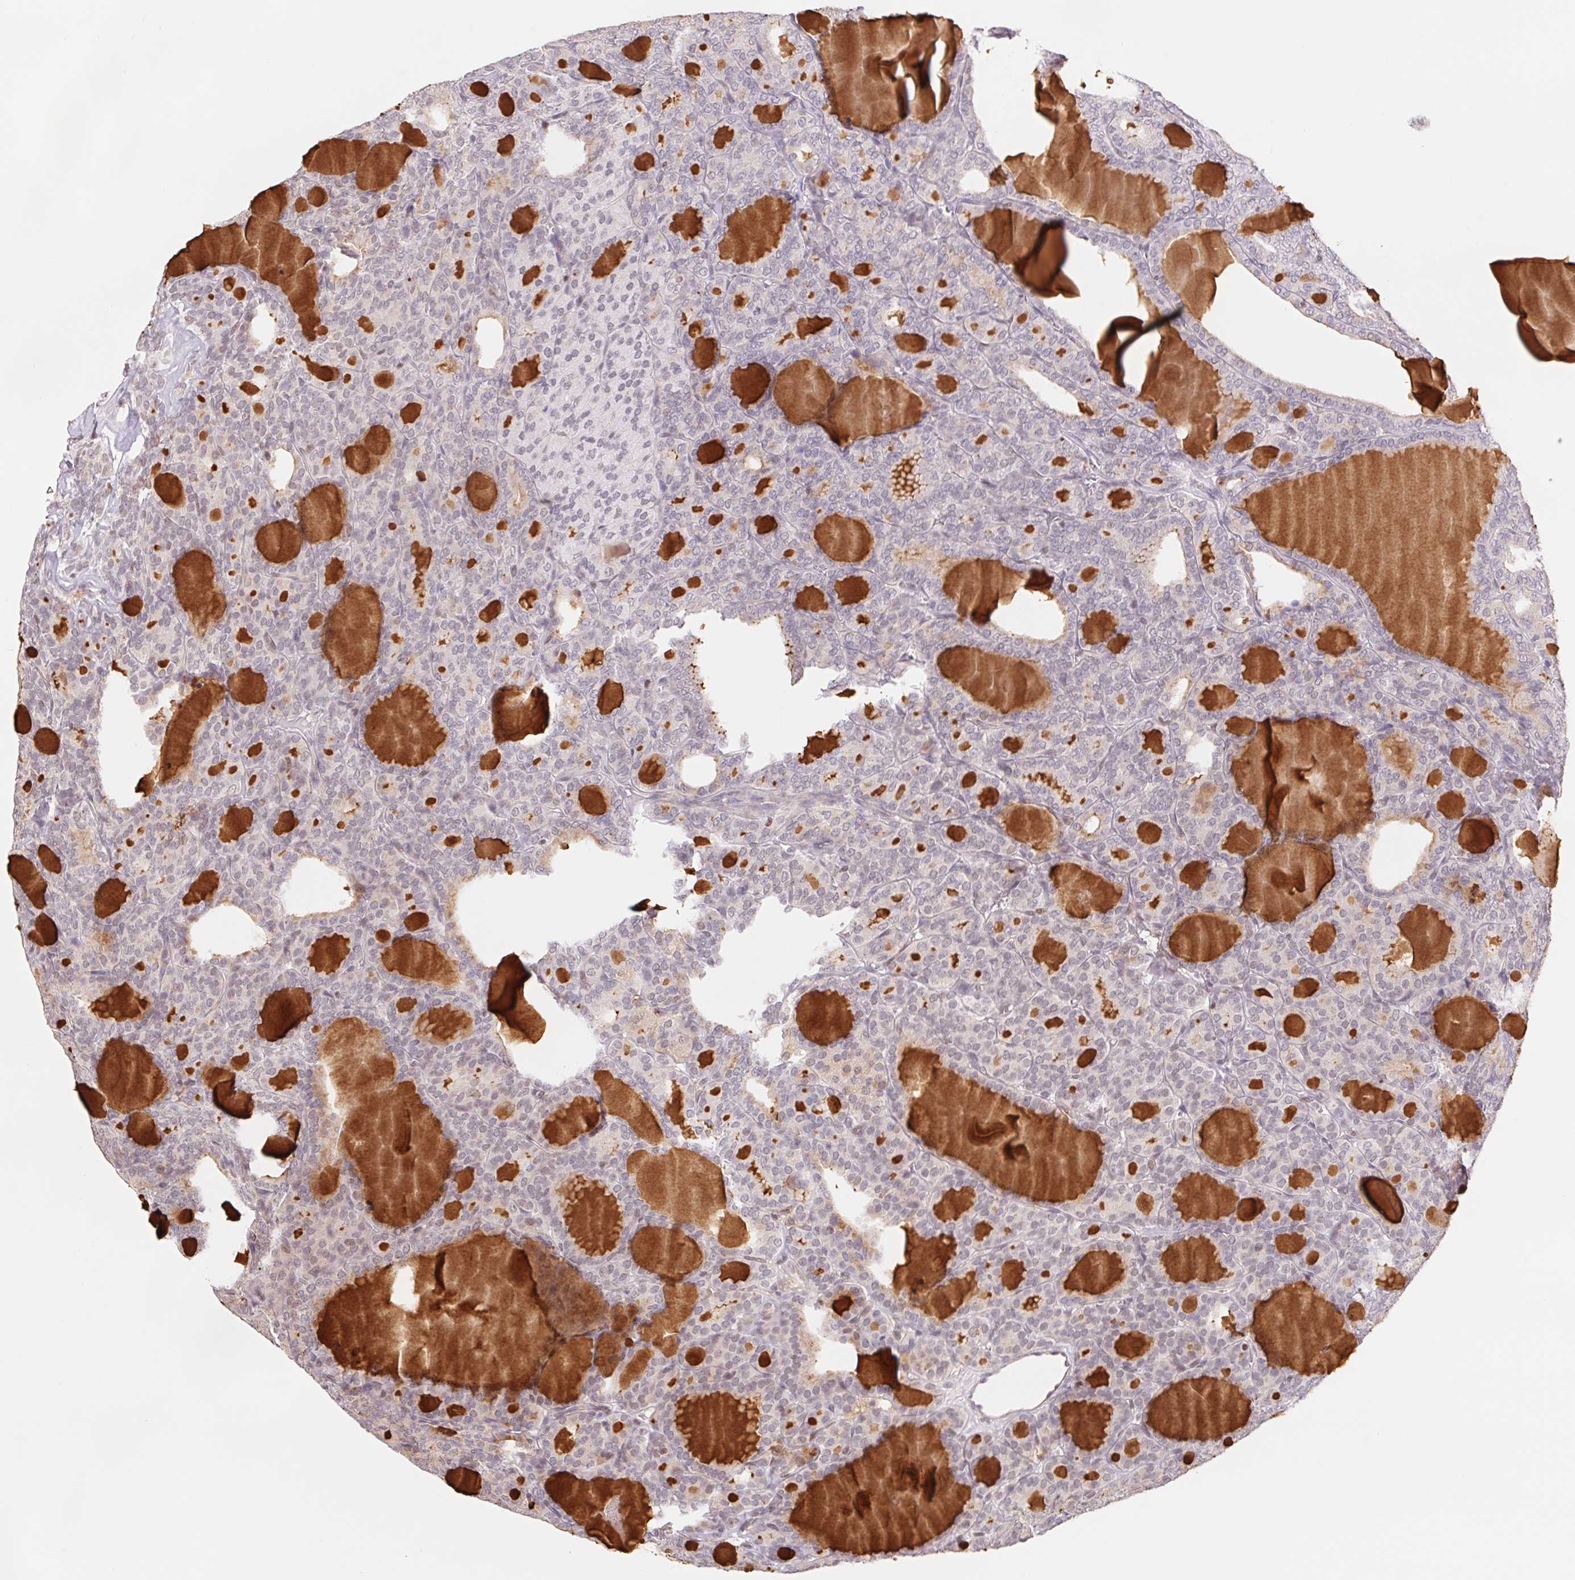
{"staining": {"intensity": "negative", "quantity": "none", "location": "none"}, "tissue": "thyroid cancer", "cell_type": "Tumor cells", "image_type": "cancer", "snomed": [{"axis": "morphology", "description": "Follicular adenoma carcinoma, NOS"}, {"axis": "topography", "description": "Thyroid gland"}], "caption": "This is an immunohistochemistry photomicrograph of follicular adenoma carcinoma (thyroid). There is no positivity in tumor cells.", "gene": "TRERF1", "patient": {"sex": "male", "age": 74}}